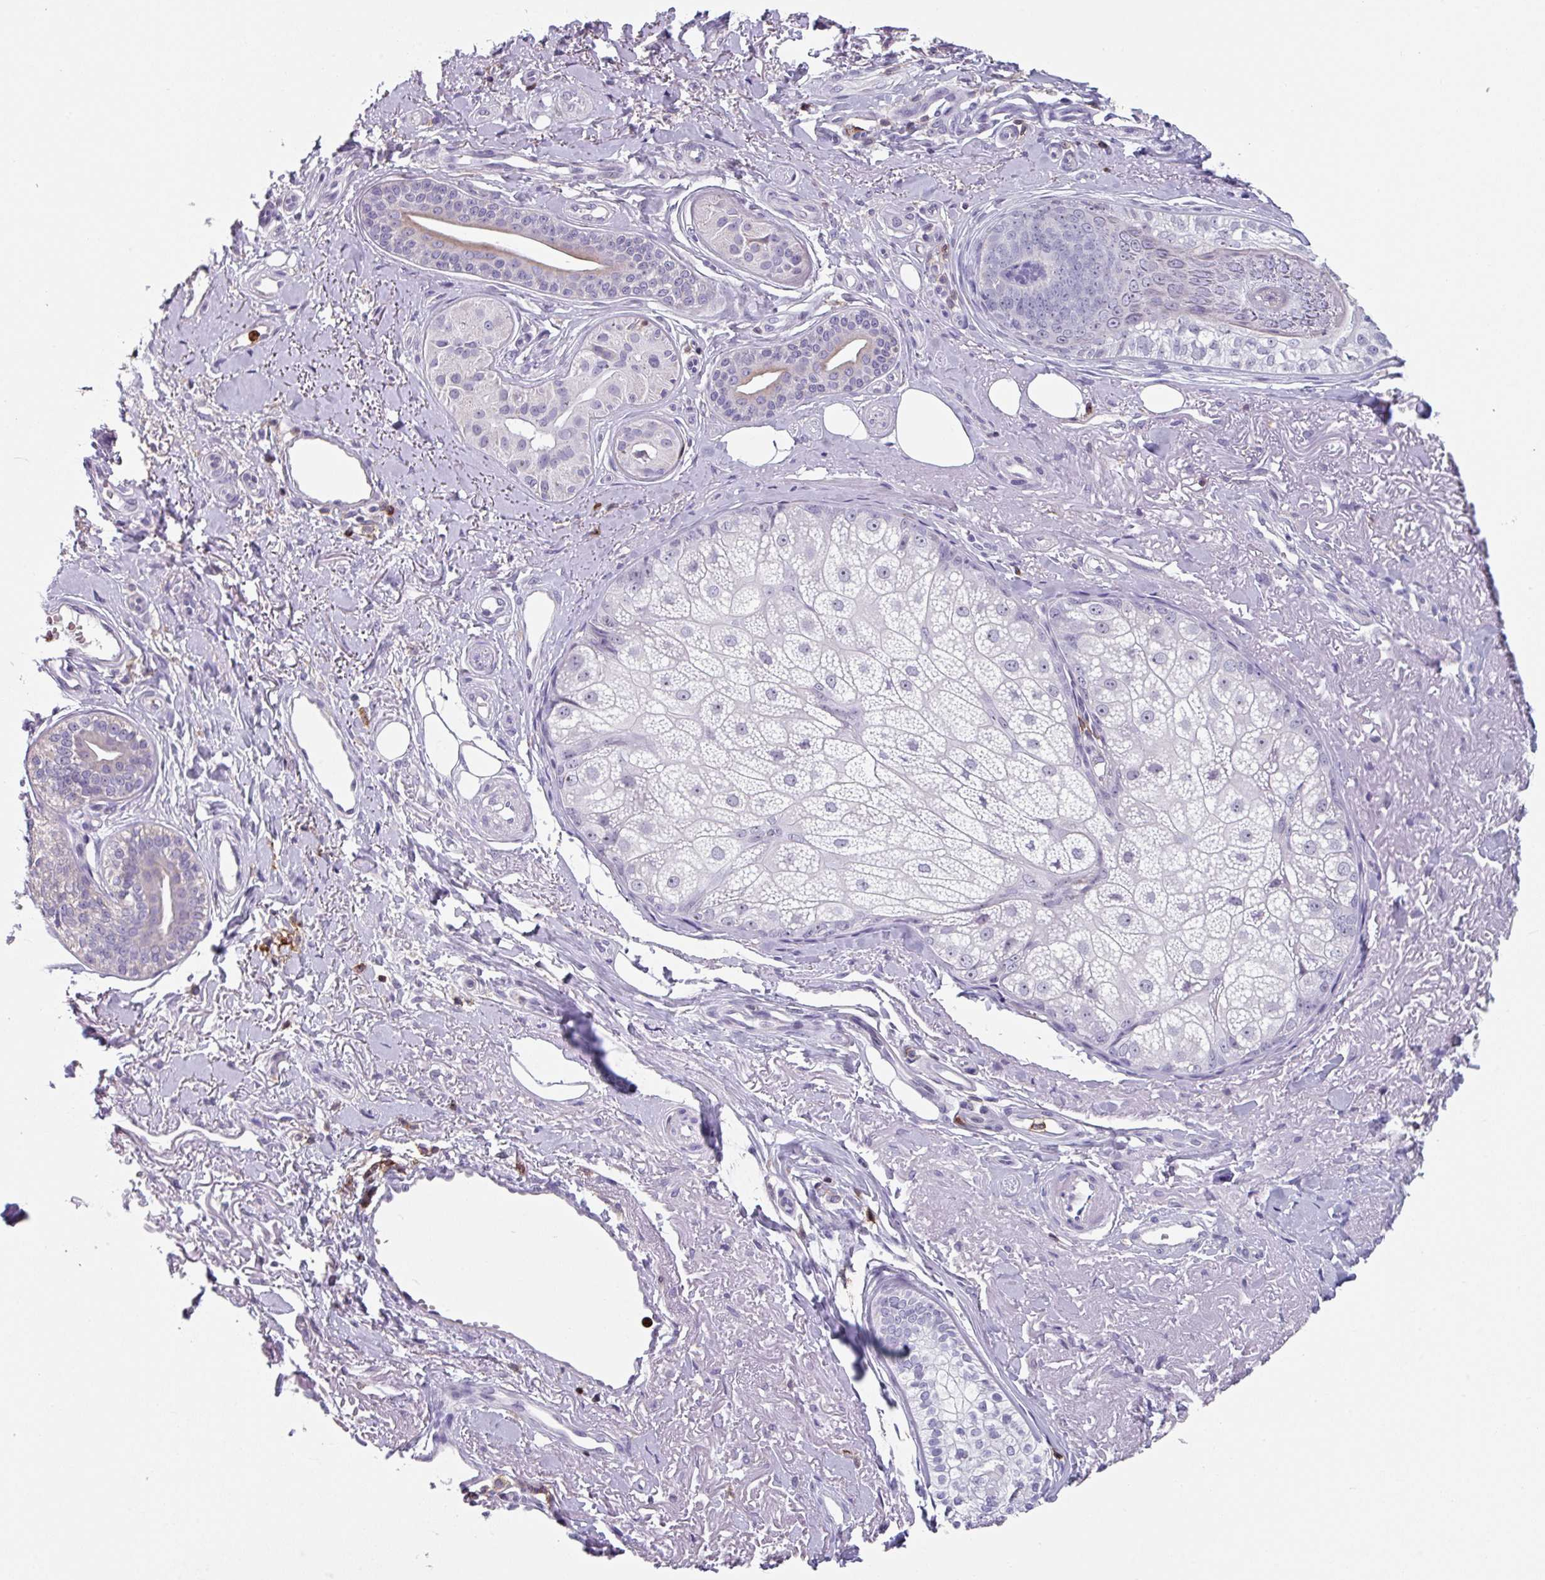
{"staining": {"intensity": "negative", "quantity": "none", "location": "none"}, "tissue": "skin cancer", "cell_type": "Tumor cells", "image_type": "cancer", "snomed": [{"axis": "morphology", "description": "Squamous cell carcinoma, NOS"}, {"axis": "topography", "description": "Skin"}], "caption": "Immunohistochemistry of human skin squamous cell carcinoma exhibits no staining in tumor cells.", "gene": "EXOSC5", "patient": {"sex": "male", "age": 86}}